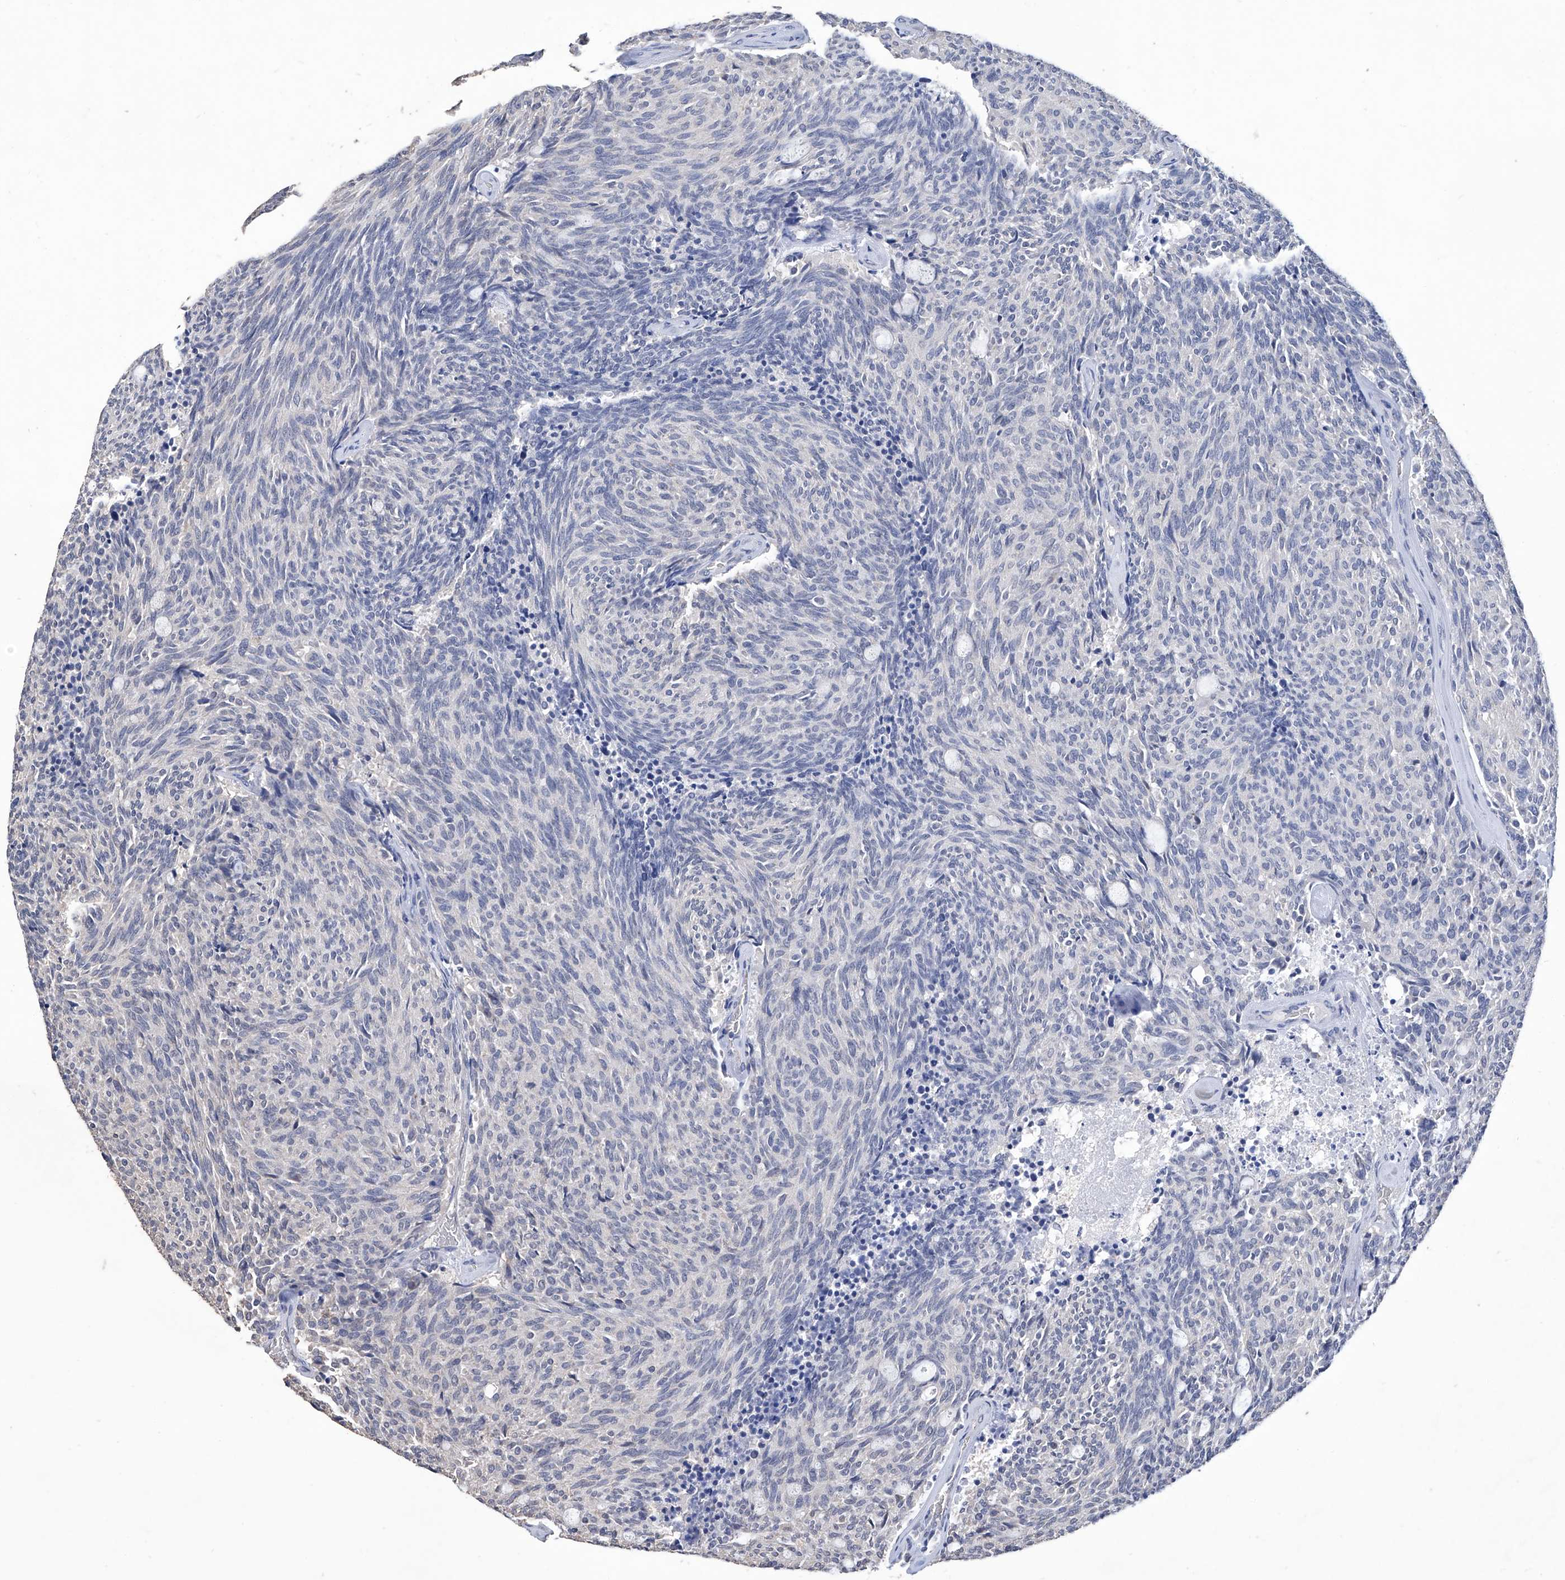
{"staining": {"intensity": "negative", "quantity": "none", "location": "none"}, "tissue": "carcinoid", "cell_type": "Tumor cells", "image_type": "cancer", "snomed": [{"axis": "morphology", "description": "Carcinoid, malignant, NOS"}, {"axis": "topography", "description": "Pancreas"}], "caption": "This photomicrograph is of carcinoid stained with immunohistochemistry to label a protein in brown with the nuclei are counter-stained blue. There is no positivity in tumor cells.", "gene": "GPT", "patient": {"sex": "female", "age": 54}}